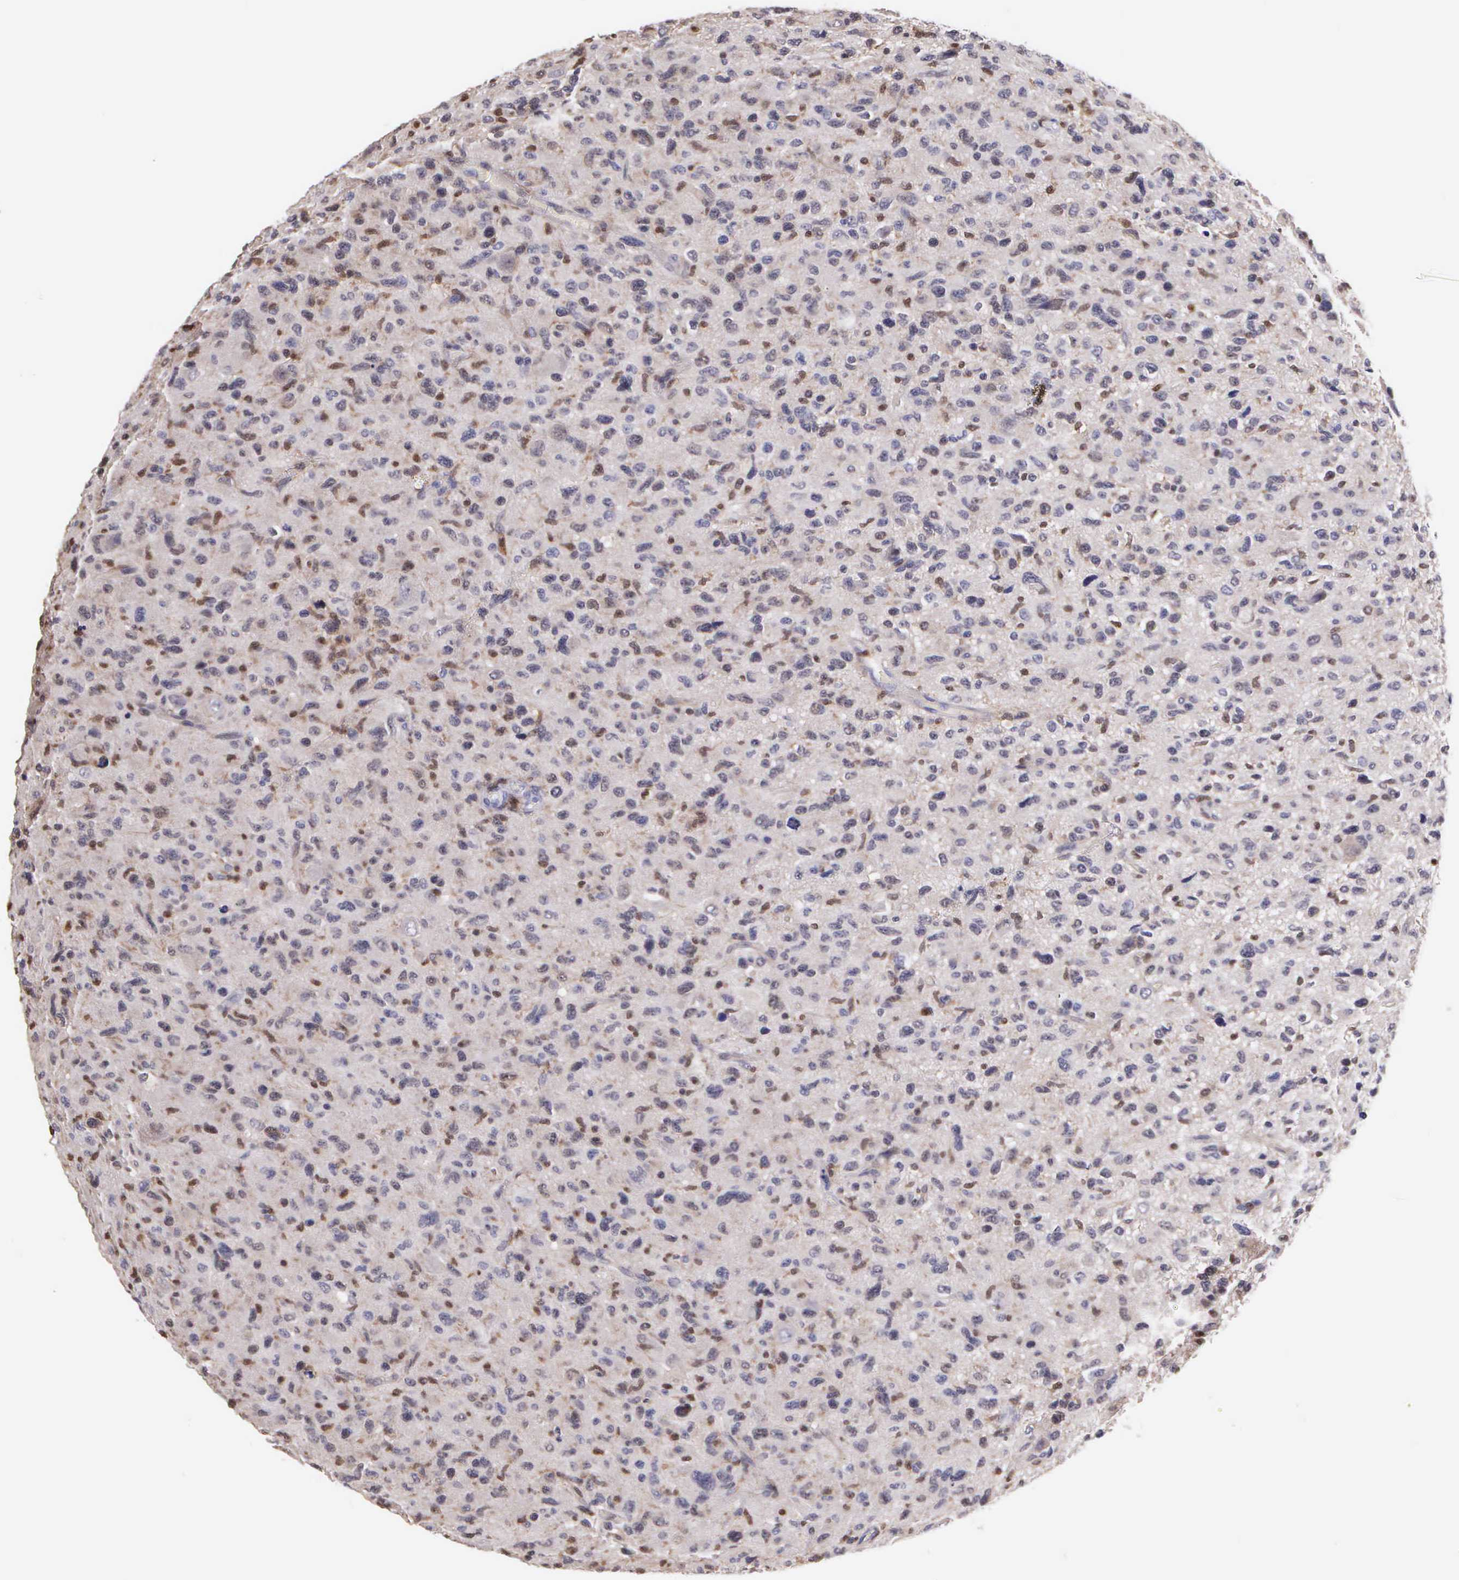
{"staining": {"intensity": "weak", "quantity": "<25%", "location": "cytoplasmic/membranous,nuclear"}, "tissue": "glioma", "cell_type": "Tumor cells", "image_type": "cancer", "snomed": [{"axis": "morphology", "description": "Glioma, malignant, High grade"}, {"axis": "topography", "description": "Brain"}], "caption": "Tumor cells show no significant protein staining in high-grade glioma (malignant).", "gene": "BID", "patient": {"sex": "female", "age": 60}}